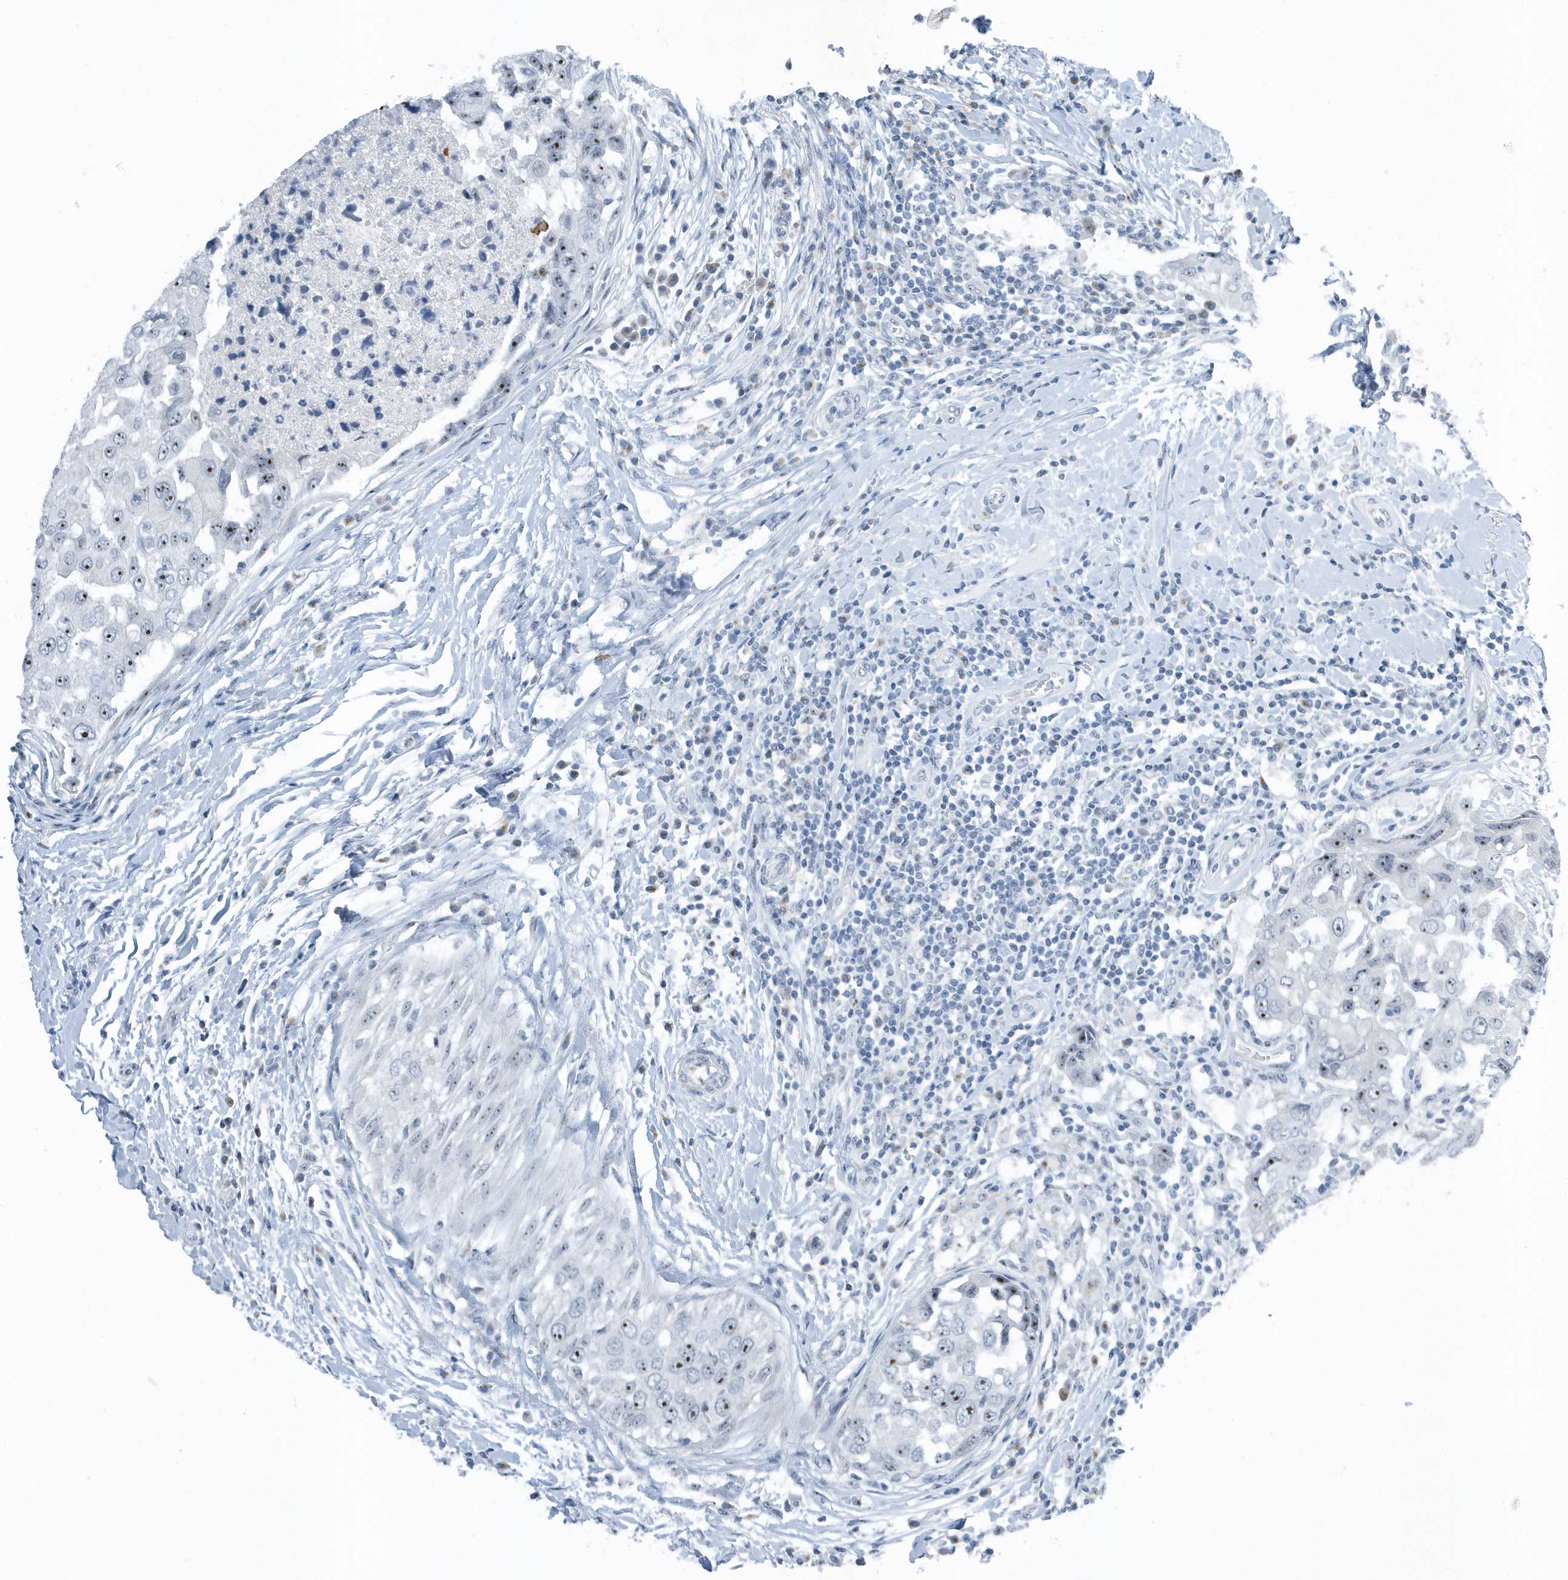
{"staining": {"intensity": "moderate", "quantity": "25%-75%", "location": "nuclear"}, "tissue": "breast cancer", "cell_type": "Tumor cells", "image_type": "cancer", "snomed": [{"axis": "morphology", "description": "Duct carcinoma"}, {"axis": "topography", "description": "Breast"}], "caption": "Breast invasive ductal carcinoma stained with a brown dye reveals moderate nuclear positive staining in about 25%-75% of tumor cells.", "gene": "RPF2", "patient": {"sex": "female", "age": 27}}